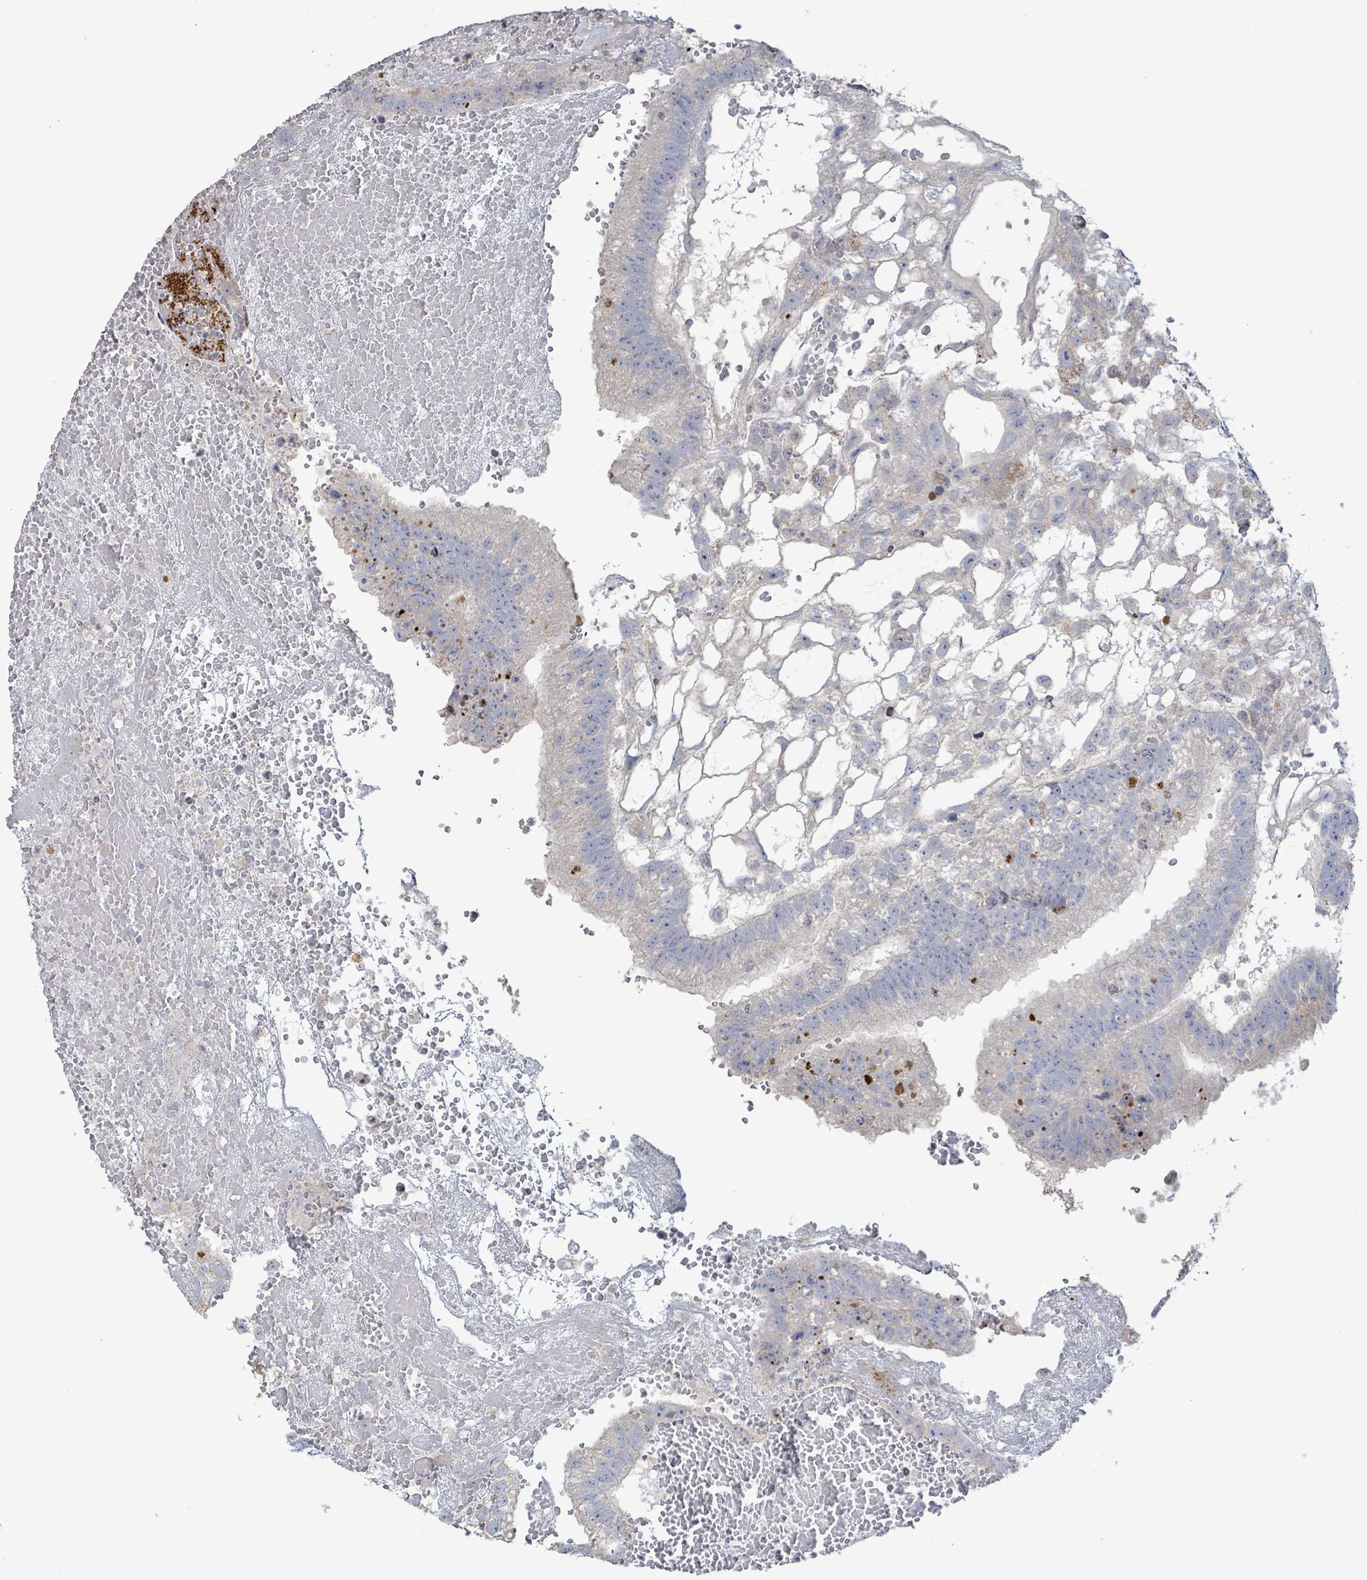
{"staining": {"intensity": "negative", "quantity": "none", "location": "none"}, "tissue": "testis cancer", "cell_type": "Tumor cells", "image_type": "cancer", "snomed": [{"axis": "morphology", "description": "Normal tissue, NOS"}, {"axis": "morphology", "description": "Carcinoma, Embryonal, NOS"}, {"axis": "topography", "description": "Testis"}], "caption": "The photomicrograph displays no significant expression in tumor cells of testis embryonal carcinoma.", "gene": "LILRA4", "patient": {"sex": "male", "age": 32}}